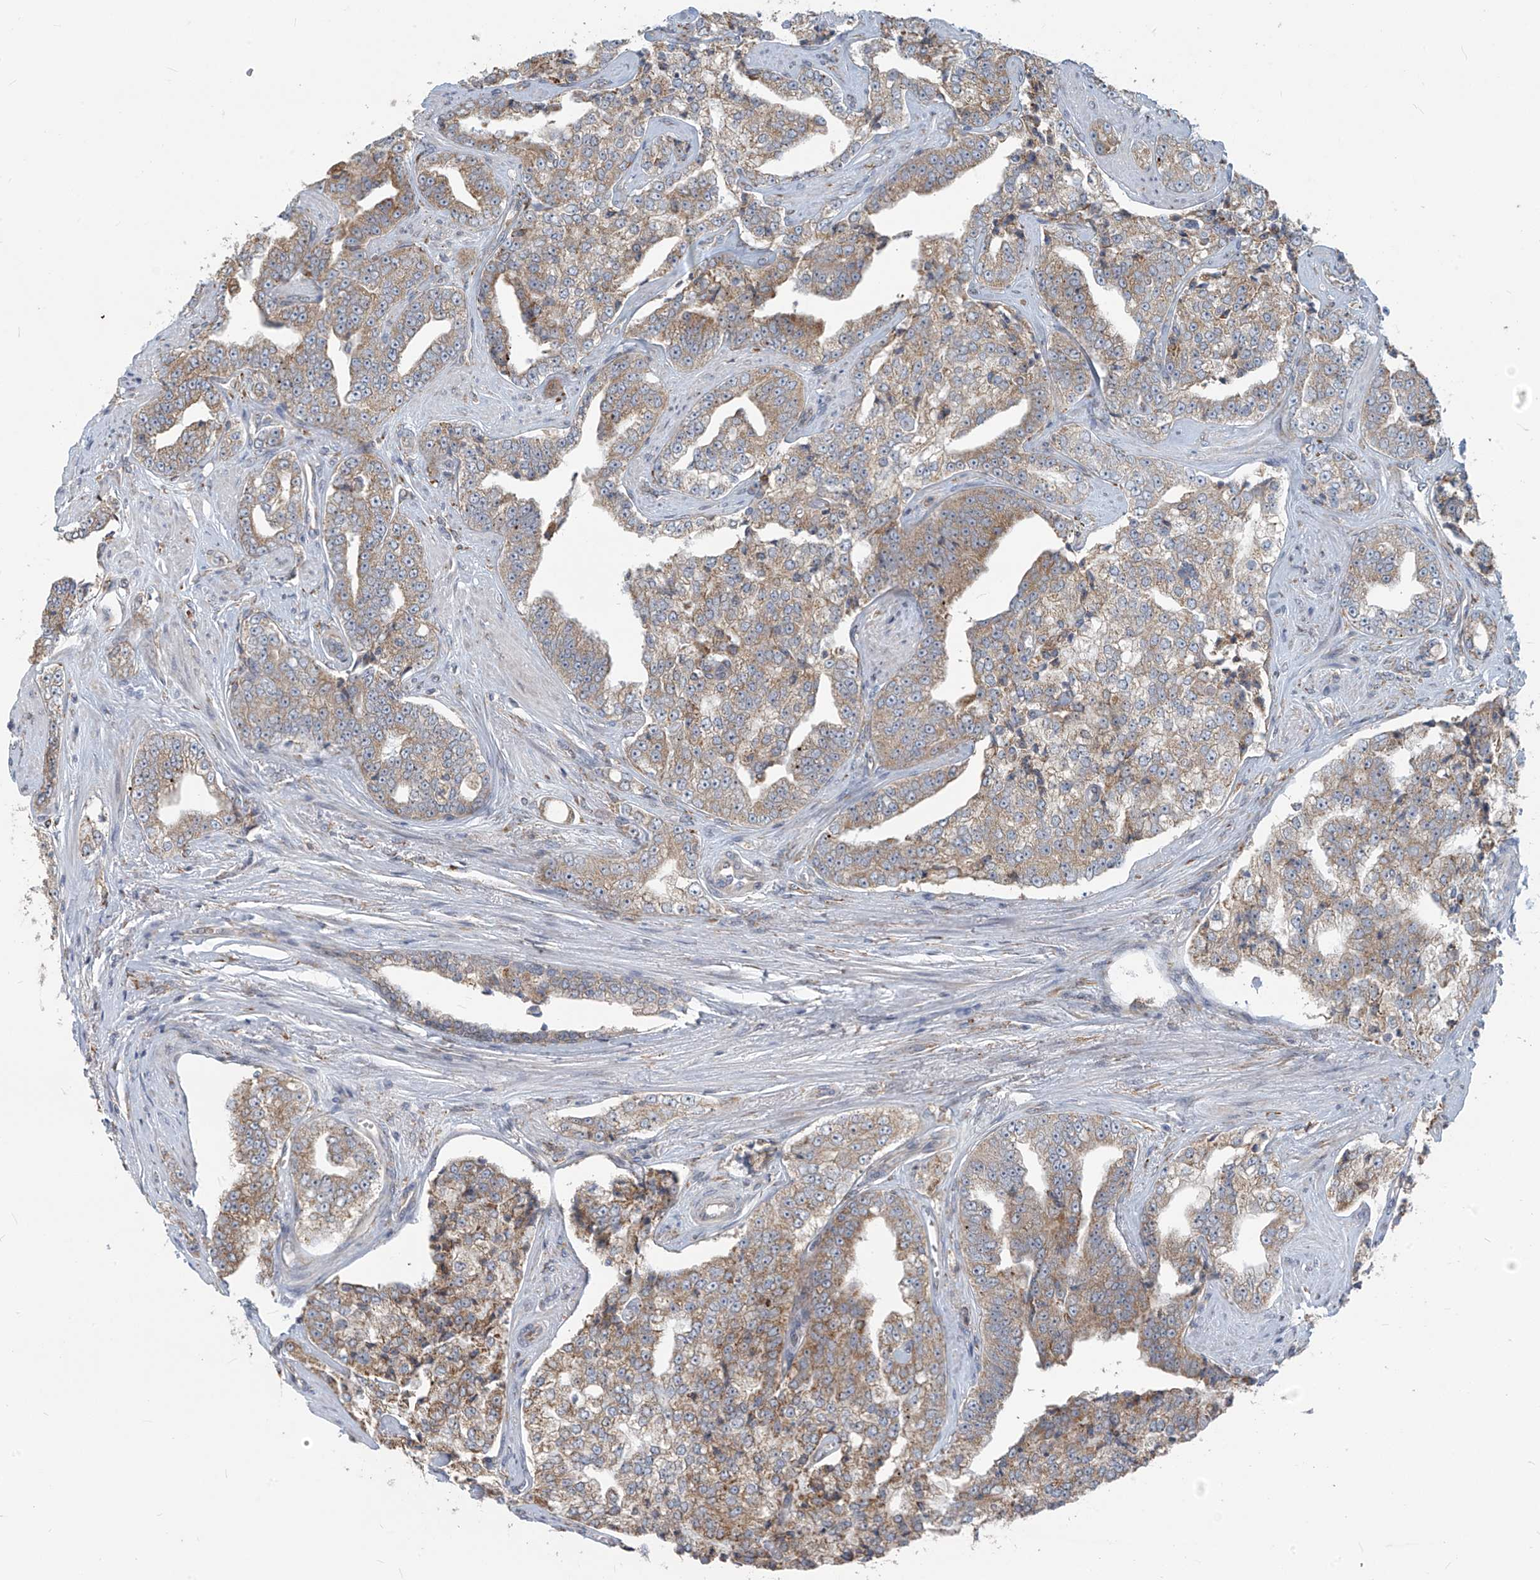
{"staining": {"intensity": "moderate", "quantity": ">75%", "location": "cytoplasmic/membranous"}, "tissue": "prostate cancer", "cell_type": "Tumor cells", "image_type": "cancer", "snomed": [{"axis": "morphology", "description": "Adenocarcinoma, High grade"}, {"axis": "topography", "description": "Prostate"}], "caption": "Protein analysis of high-grade adenocarcinoma (prostate) tissue displays moderate cytoplasmic/membranous staining in approximately >75% of tumor cells.", "gene": "KATNIP", "patient": {"sex": "male", "age": 71}}